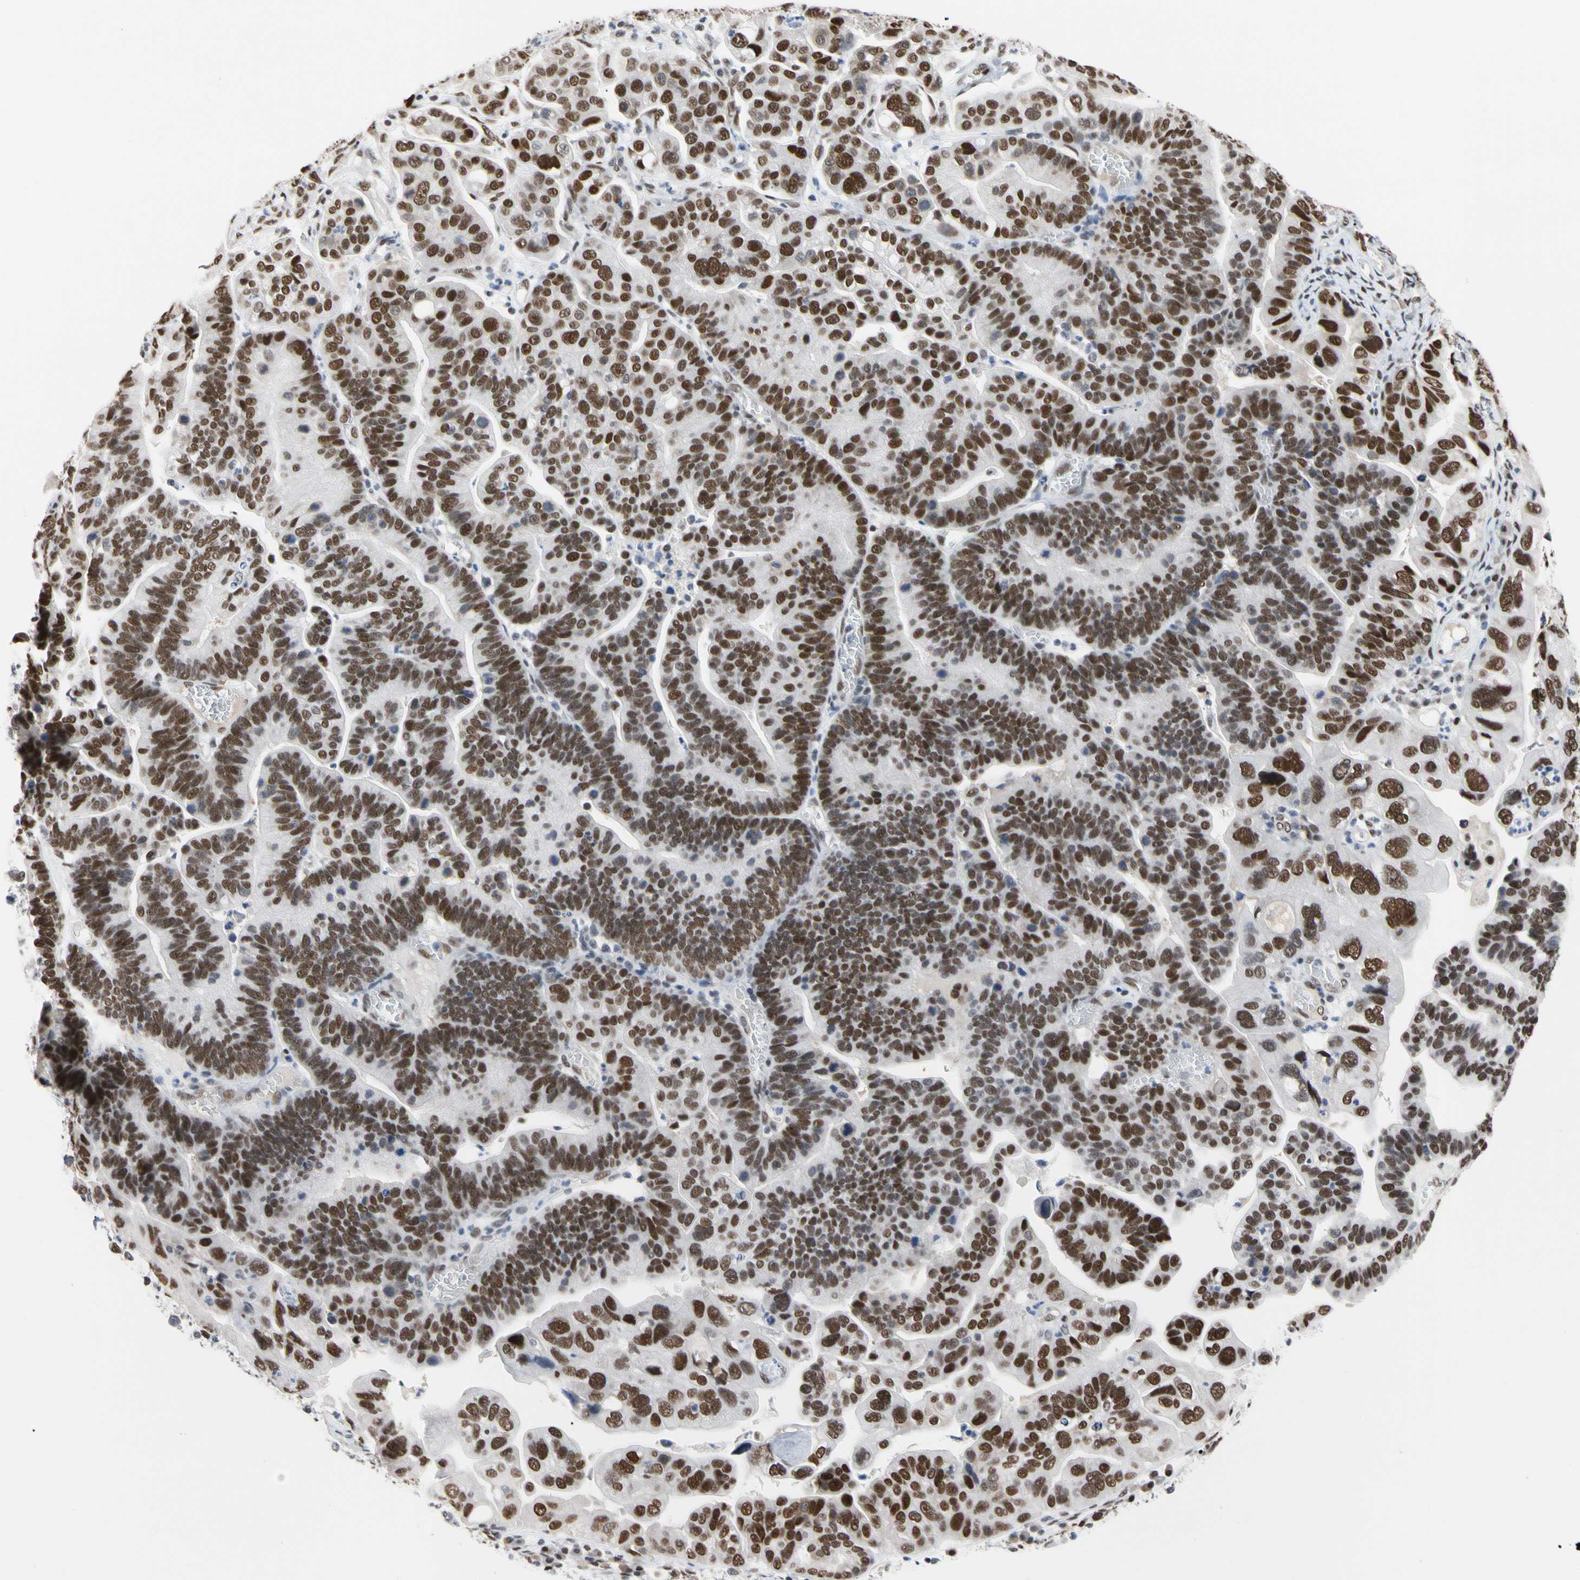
{"staining": {"intensity": "strong", "quantity": ">75%", "location": "nuclear"}, "tissue": "ovarian cancer", "cell_type": "Tumor cells", "image_type": "cancer", "snomed": [{"axis": "morphology", "description": "Cystadenocarcinoma, serous, NOS"}, {"axis": "topography", "description": "Ovary"}], "caption": "About >75% of tumor cells in ovarian serous cystadenocarcinoma reveal strong nuclear protein expression as visualized by brown immunohistochemical staining.", "gene": "FAM98B", "patient": {"sex": "female", "age": 56}}